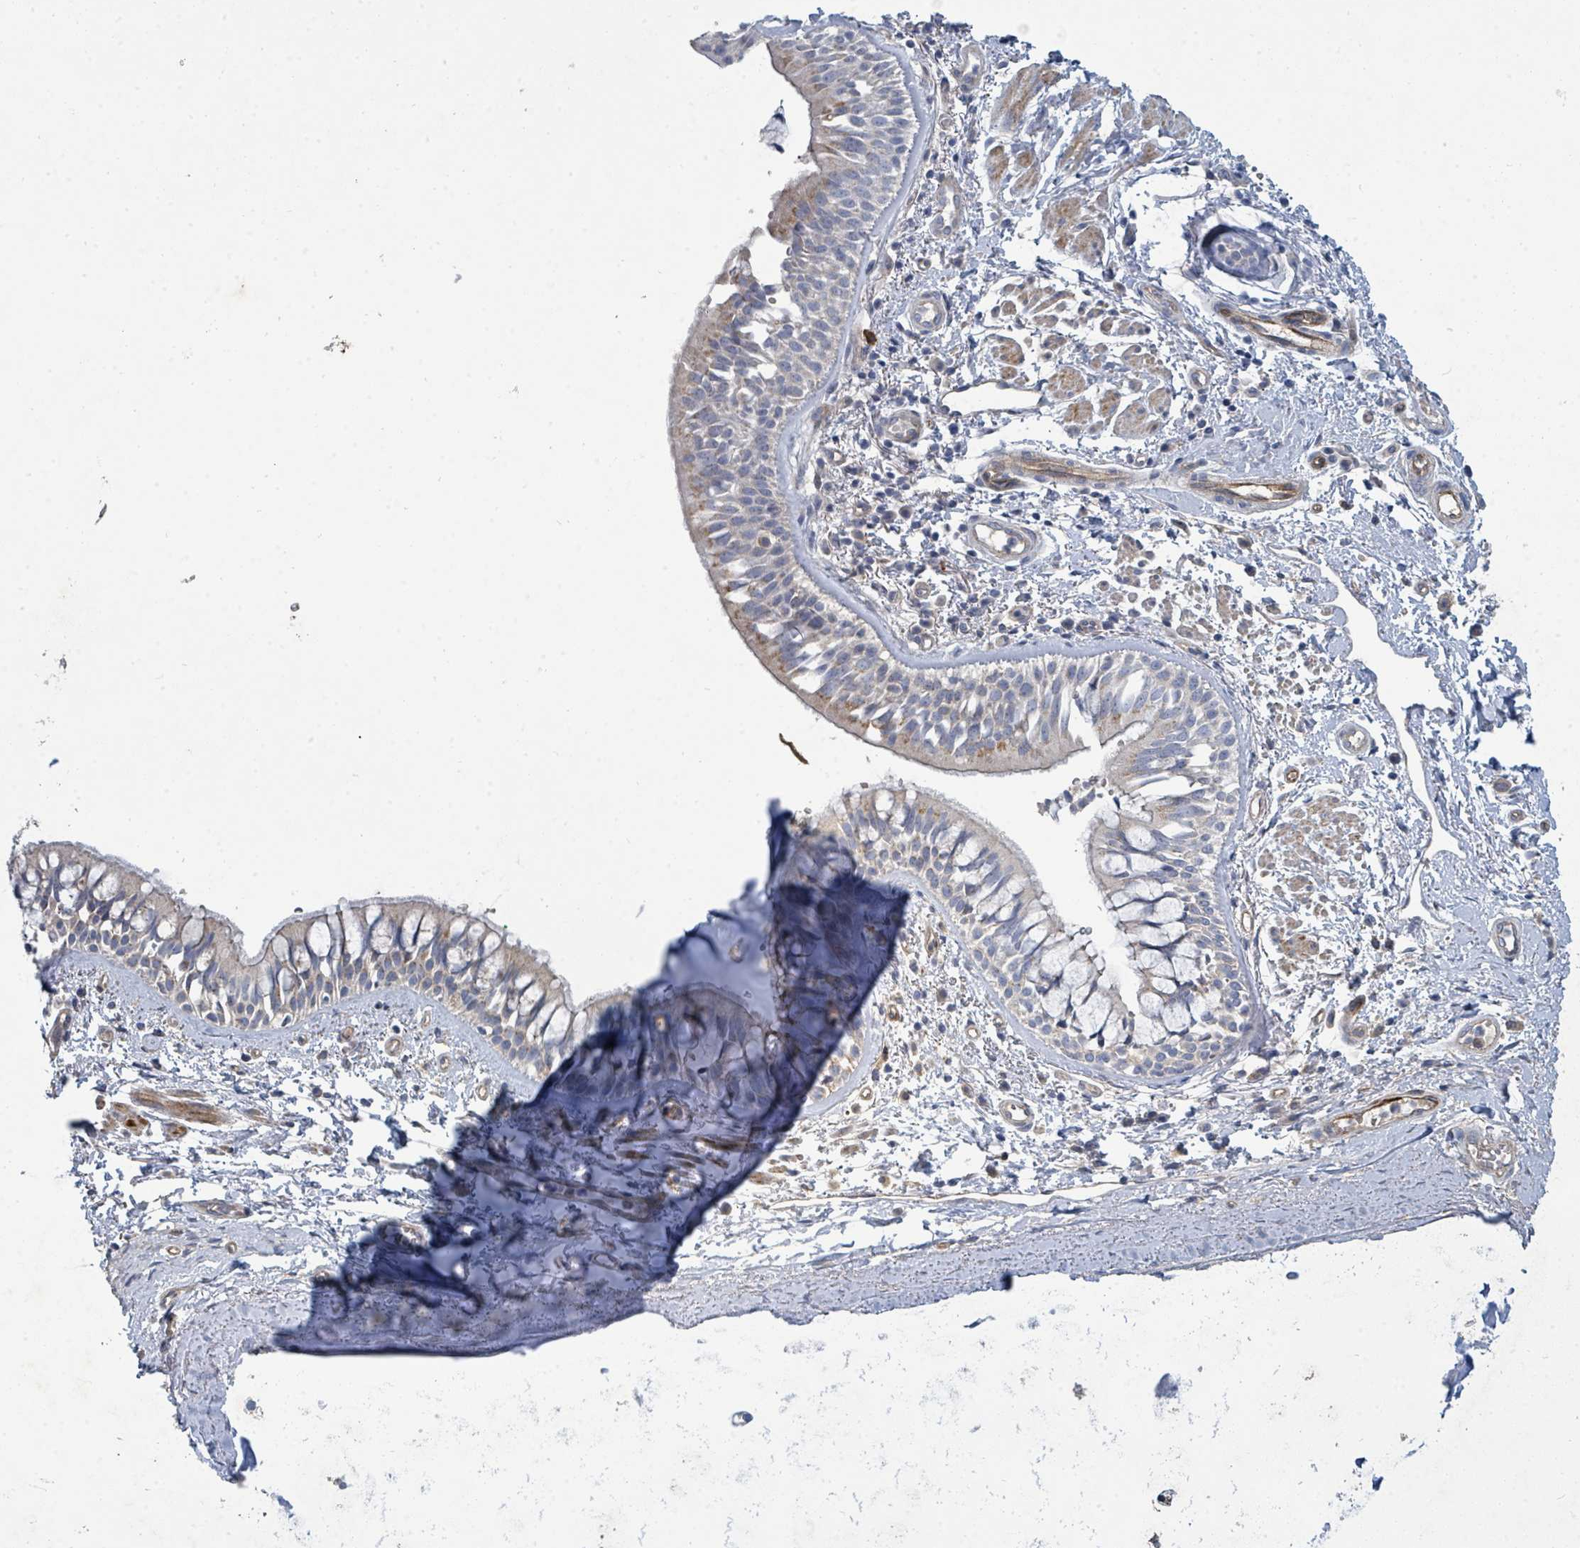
{"staining": {"intensity": "moderate", "quantity": "<25%", "location": "cytoplasmic/membranous"}, "tissue": "bronchus", "cell_type": "Respiratory epithelial cells", "image_type": "normal", "snomed": [{"axis": "morphology", "description": "Normal tissue, NOS"}, {"axis": "topography", "description": "Lymph node"}, {"axis": "topography", "description": "Cartilage tissue"}, {"axis": "topography", "description": "Bronchus"}], "caption": "Immunohistochemistry (IHC) staining of unremarkable bronchus, which displays low levels of moderate cytoplasmic/membranous expression in about <25% of respiratory epithelial cells indicating moderate cytoplasmic/membranous protein positivity. The staining was performed using DAB (brown) for protein detection and nuclei were counterstained in hematoxylin (blue).", "gene": "IFIT1", "patient": {"sex": "female", "age": 70}}